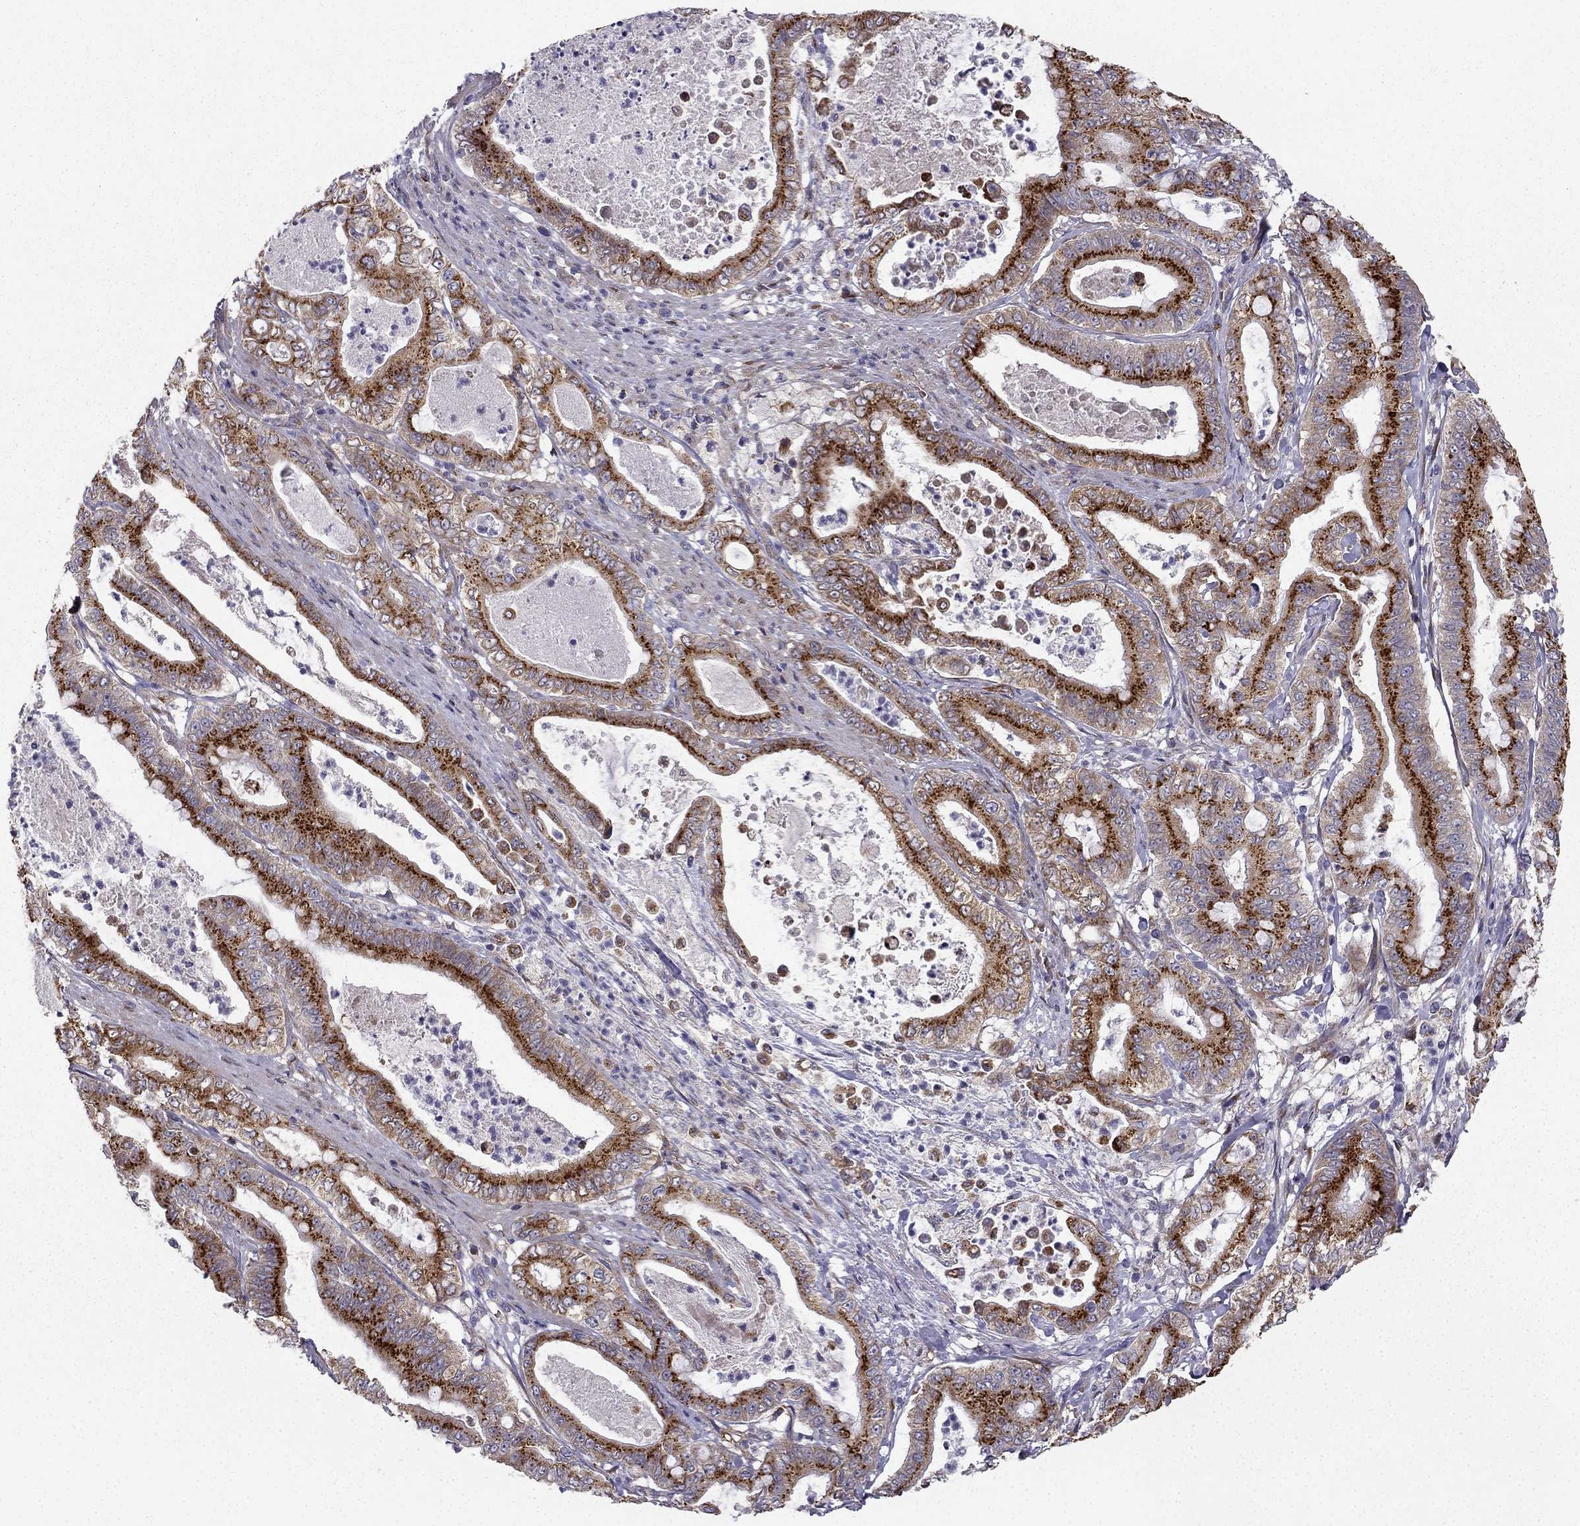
{"staining": {"intensity": "strong", "quantity": ">75%", "location": "cytoplasmic/membranous"}, "tissue": "pancreatic cancer", "cell_type": "Tumor cells", "image_type": "cancer", "snomed": [{"axis": "morphology", "description": "Adenocarcinoma, NOS"}, {"axis": "topography", "description": "Pancreas"}], "caption": "A histopathology image of pancreatic cancer stained for a protein reveals strong cytoplasmic/membranous brown staining in tumor cells.", "gene": "B4GALT7", "patient": {"sex": "male", "age": 71}}